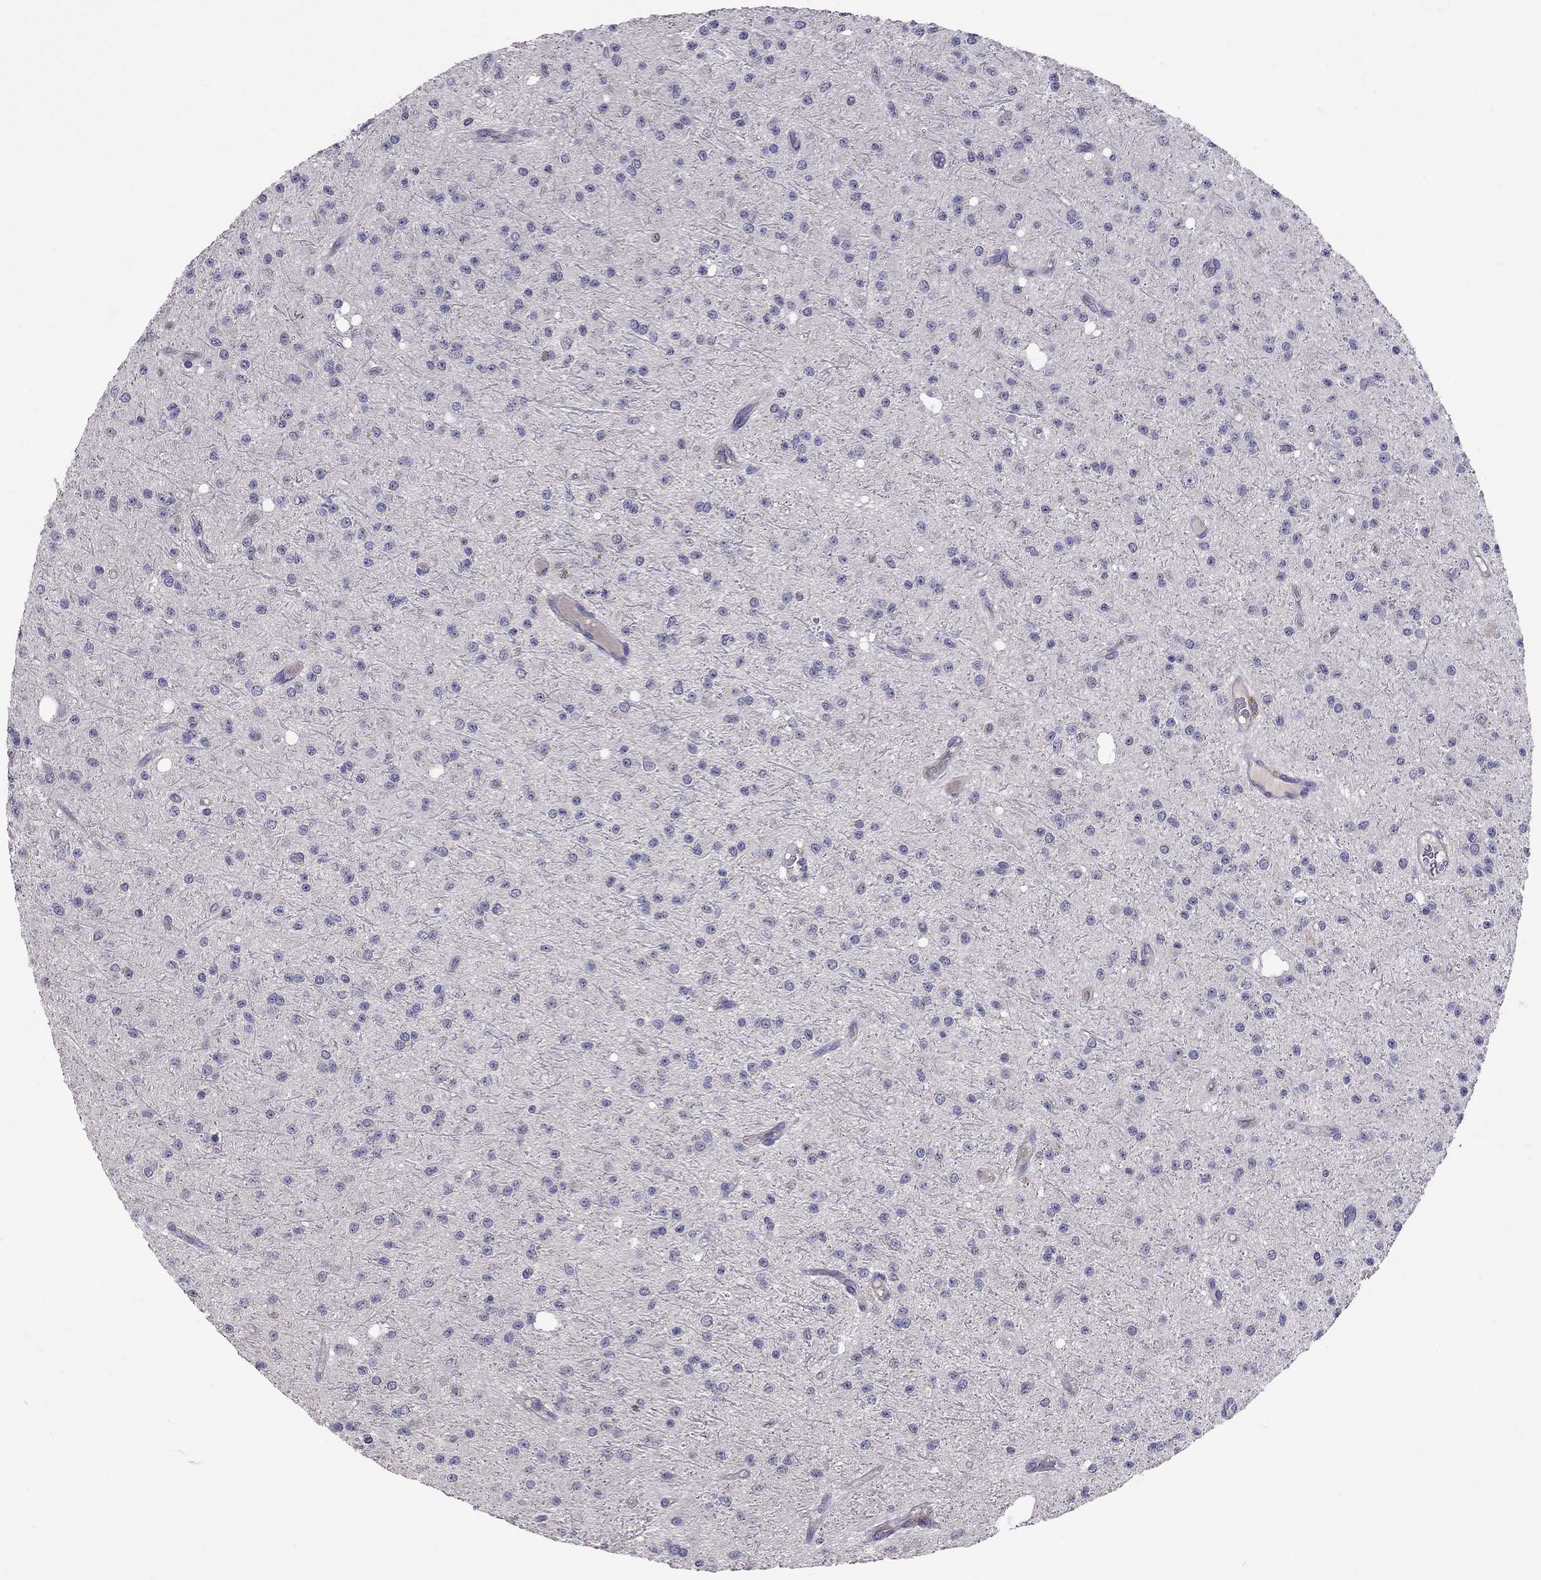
{"staining": {"intensity": "negative", "quantity": "none", "location": "none"}, "tissue": "glioma", "cell_type": "Tumor cells", "image_type": "cancer", "snomed": [{"axis": "morphology", "description": "Glioma, malignant, Low grade"}, {"axis": "topography", "description": "Brain"}], "caption": "Low-grade glioma (malignant) was stained to show a protein in brown. There is no significant positivity in tumor cells. (Brightfield microscopy of DAB (3,3'-diaminobenzidine) immunohistochemistry (IHC) at high magnification).", "gene": "RTP5", "patient": {"sex": "male", "age": 27}}